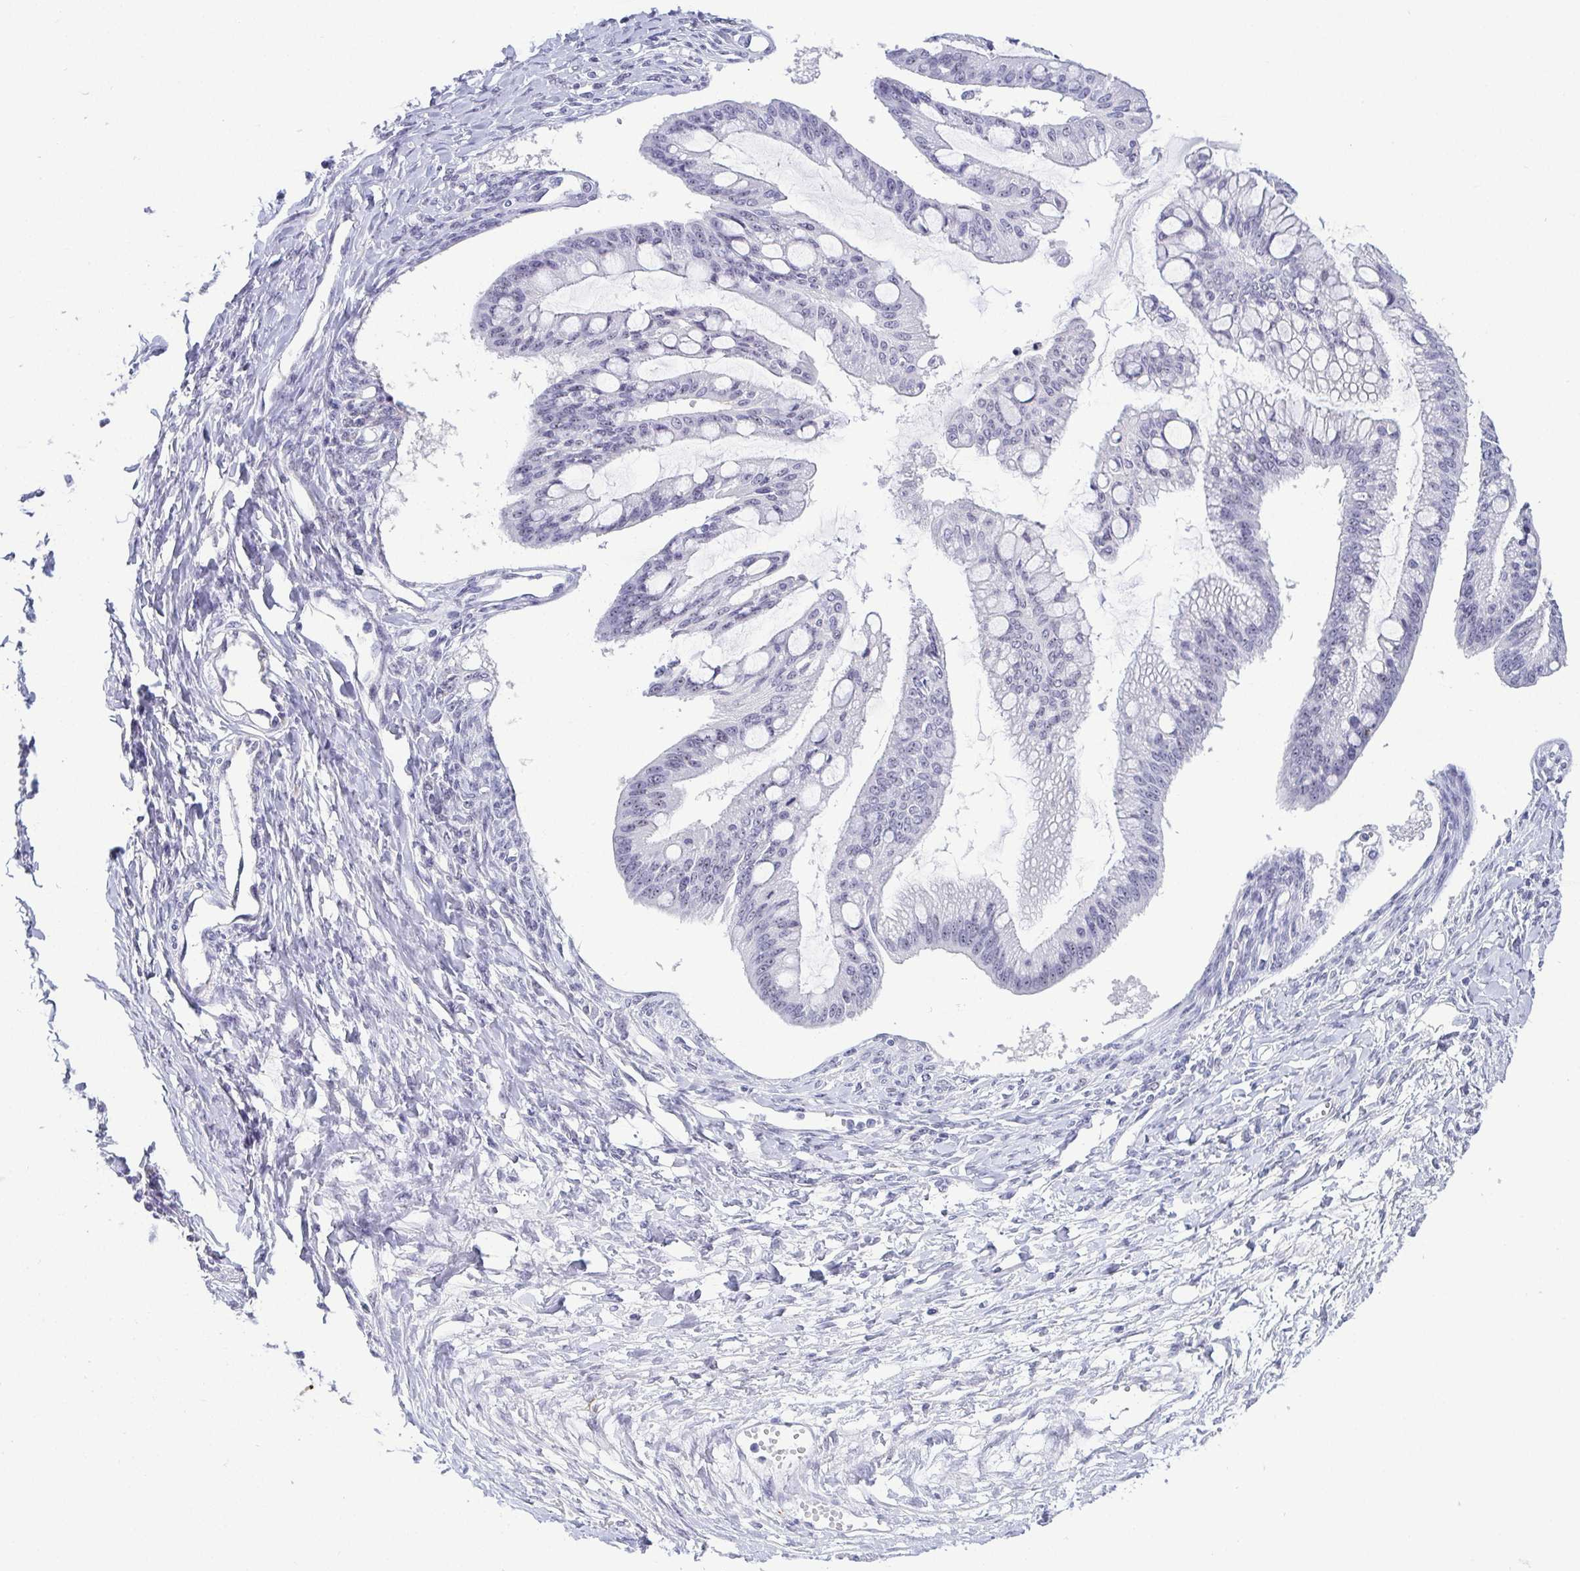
{"staining": {"intensity": "negative", "quantity": "none", "location": "none"}, "tissue": "ovarian cancer", "cell_type": "Tumor cells", "image_type": "cancer", "snomed": [{"axis": "morphology", "description": "Cystadenocarcinoma, mucinous, NOS"}, {"axis": "topography", "description": "Ovary"}], "caption": "Protein analysis of ovarian mucinous cystadenocarcinoma displays no significant positivity in tumor cells.", "gene": "BZW1", "patient": {"sex": "female", "age": 73}}